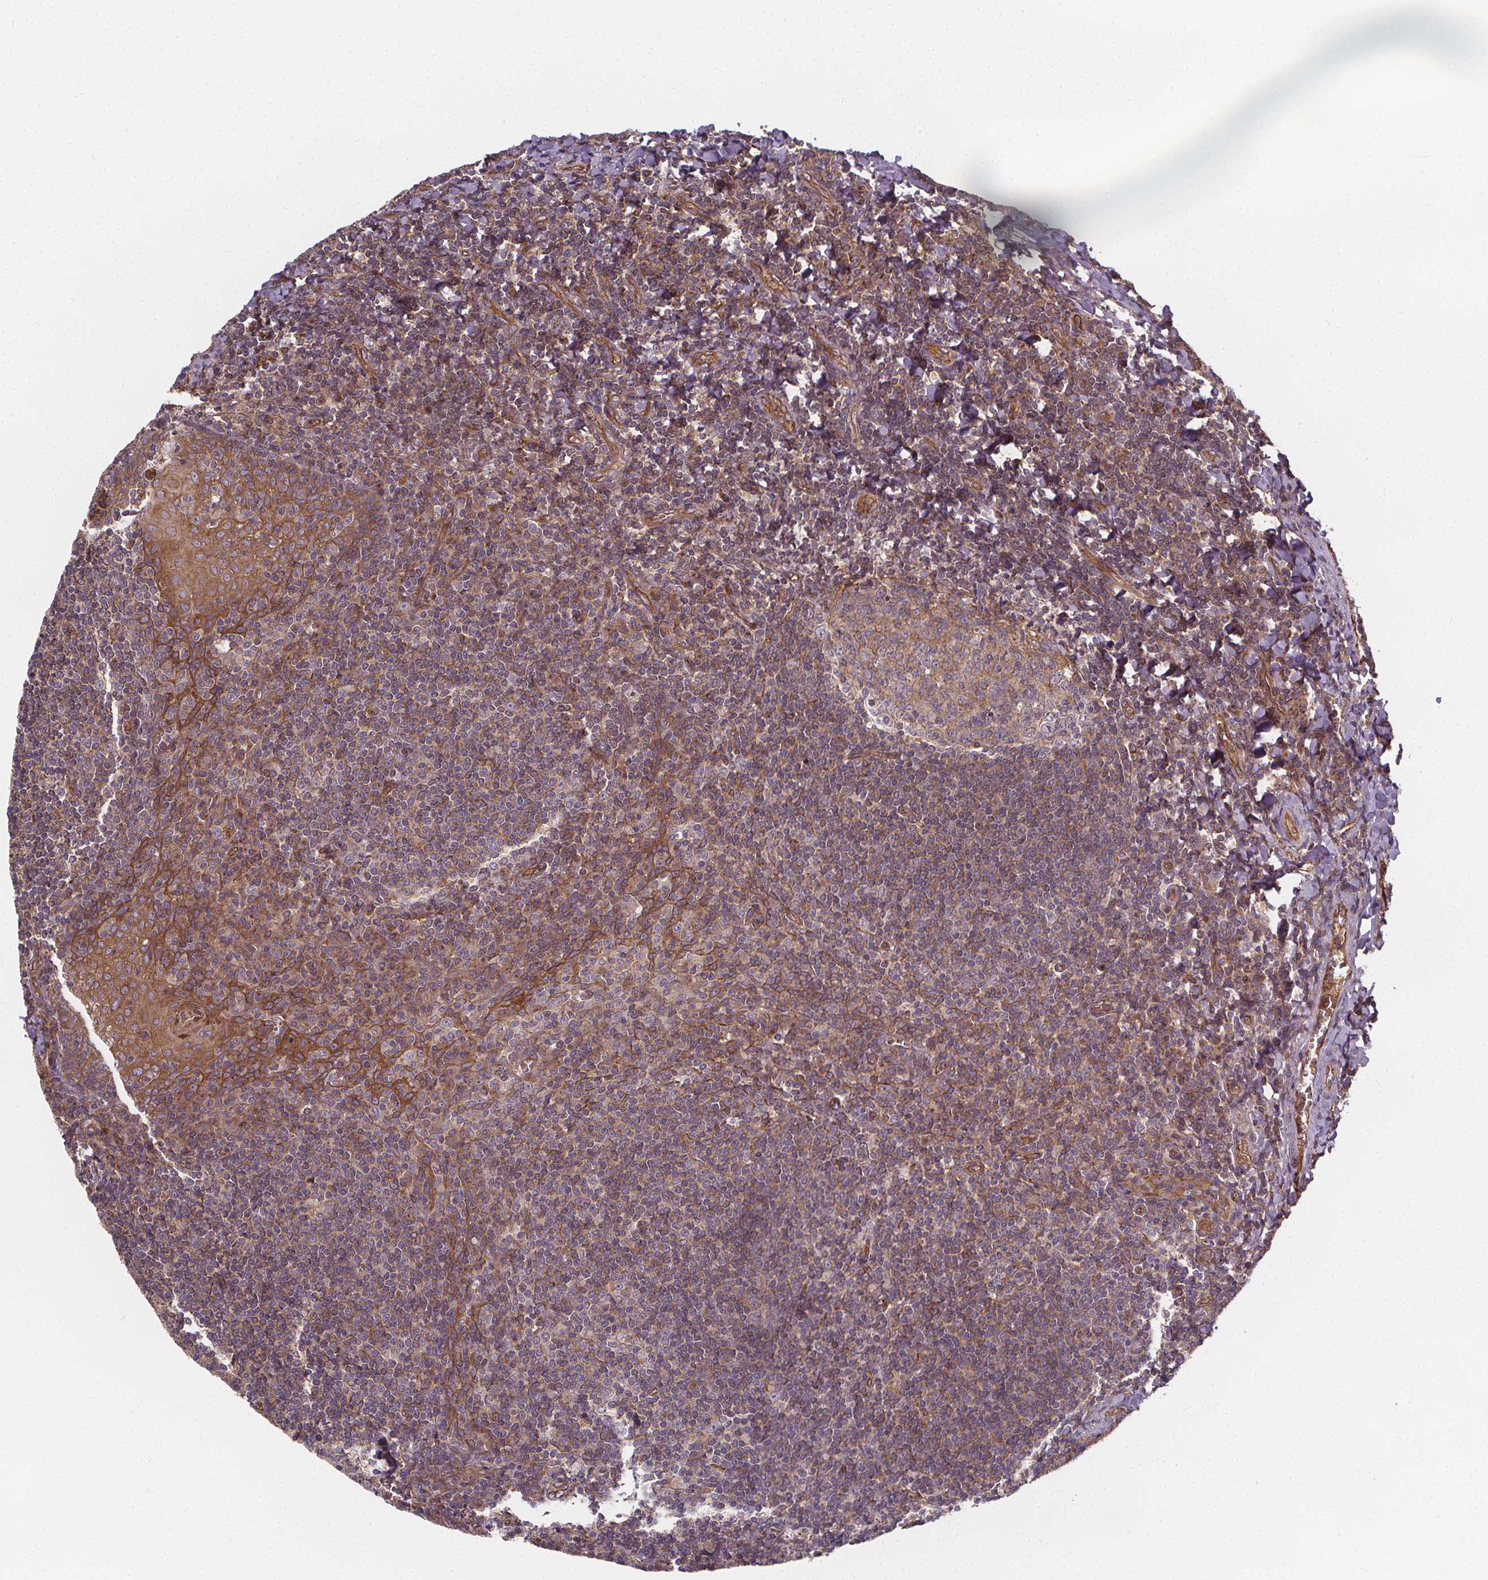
{"staining": {"intensity": "moderate", "quantity": ">75%", "location": "cytoplasmic/membranous"}, "tissue": "tonsil", "cell_type": "Germinal center cells", "image_type": "normal", "snomed": [{"axis": "morphology", "description": "Normal tissue, NOS"}, {"axis": "morphology", "description": "Inflammation, NOS"}, {"axis": "topography", "description": "Tonsil"}], "caption": "This photomicrograph reveals IHC staining of benign human tonsil, with medium moderate cytoplasmic/membranous positivity in approximately >75% of germinal center cells.", "gene": "CLINT1", "patient": {"sex": "female", "age": 31}}